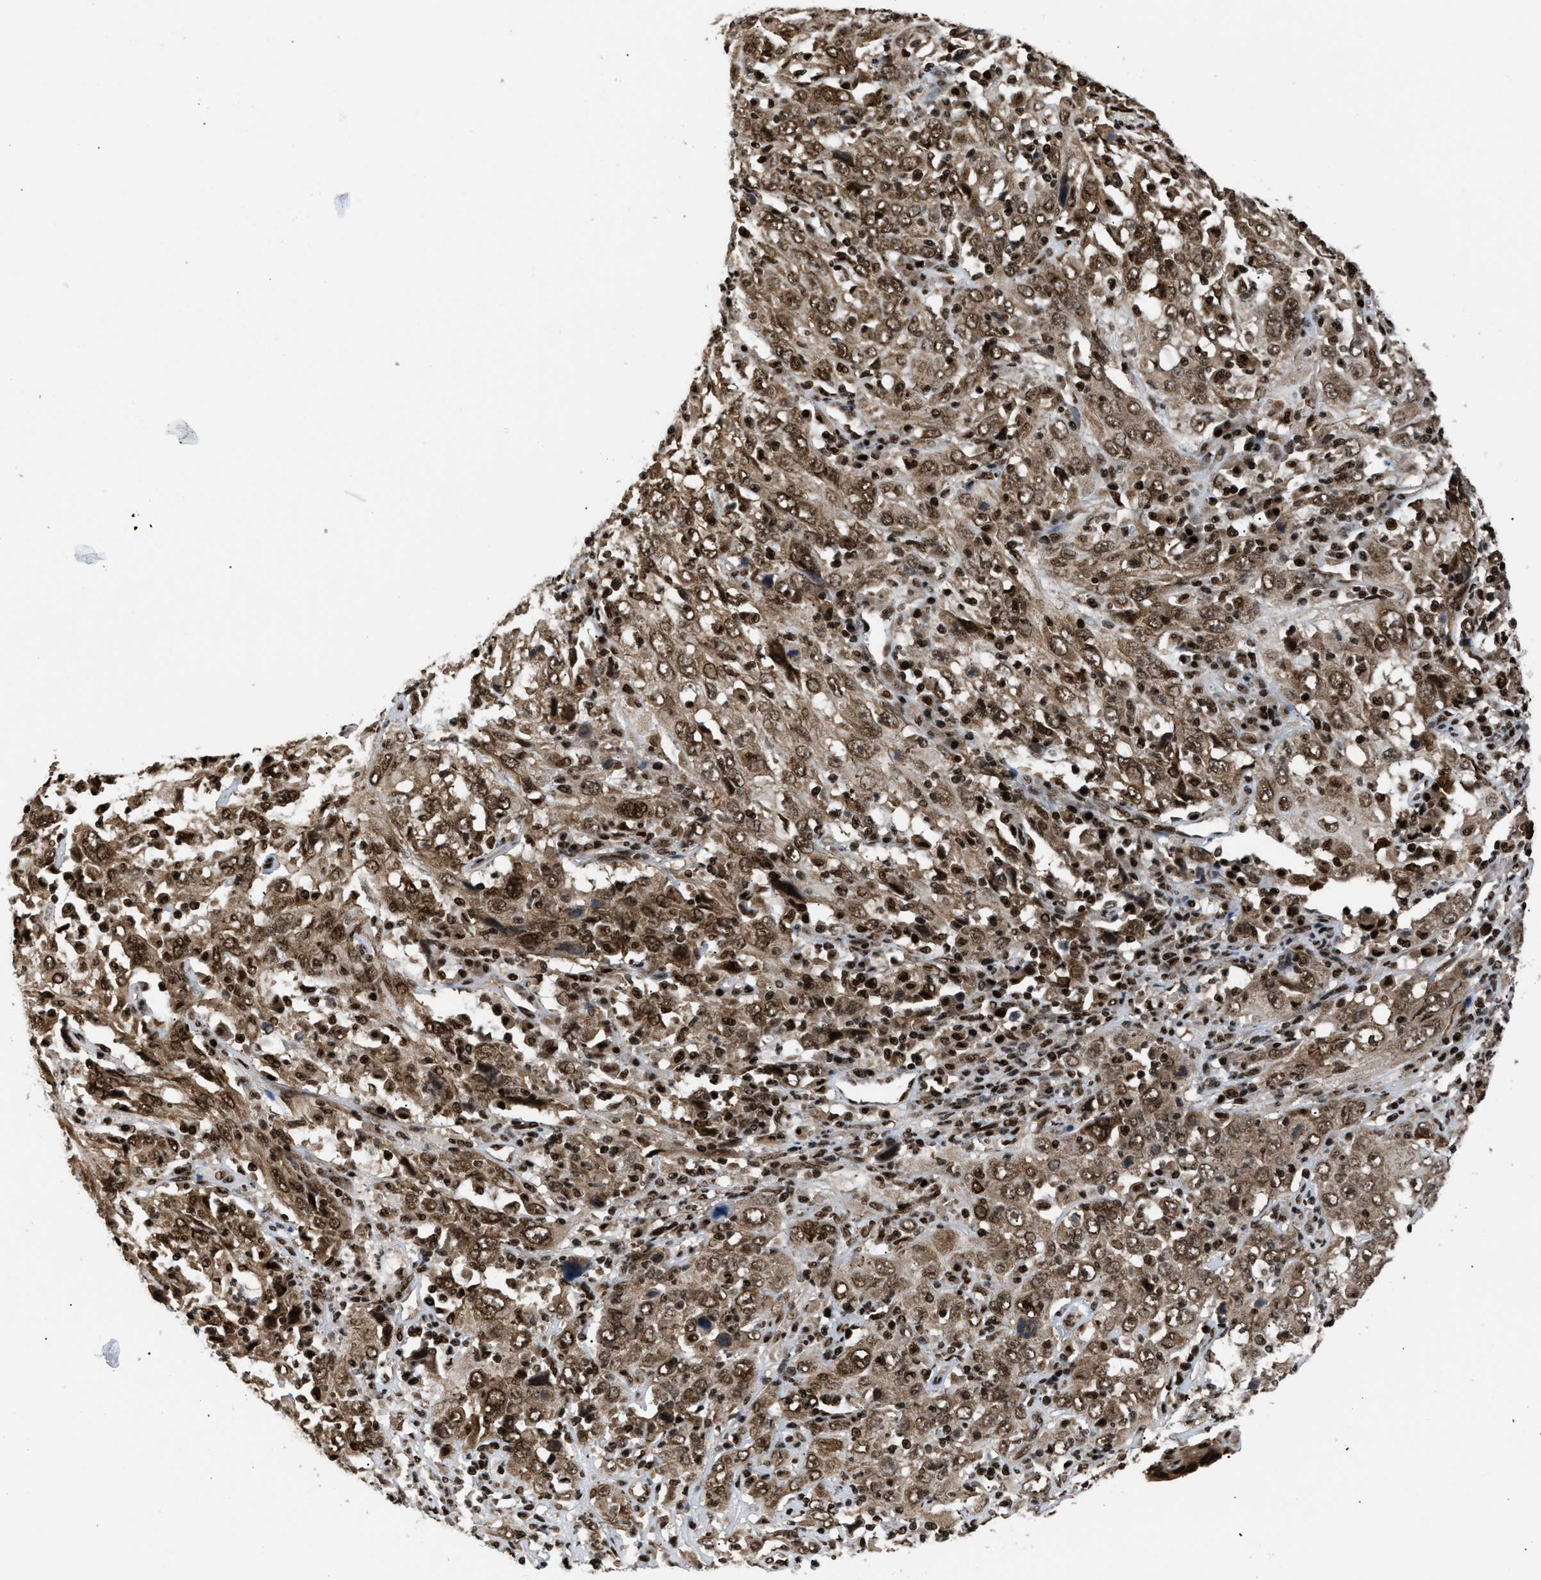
{"staining": {"intensity": "moderate", "quantity": ">75%", "location": "cytoplasmic/membranous,nuclear"}, "tissue": "cervical cancer", "cell_type": "Tumor cells", "image_type": "cancer", "snomed": [{"axis": "morphology", "description": "Squamous cell carcinoma, NOS"}, {"axis": "topography", "description": "Cervix"}], "caption": "Immunohistochemical staining of human cervical squamous cell carcinoma displays medium levels of moderate cytoplasmic/membranous and nuclear positivity in about >75% of tumor cells.", "gene": "RBM5", "patient": {"sex": "female", "age": 46}}